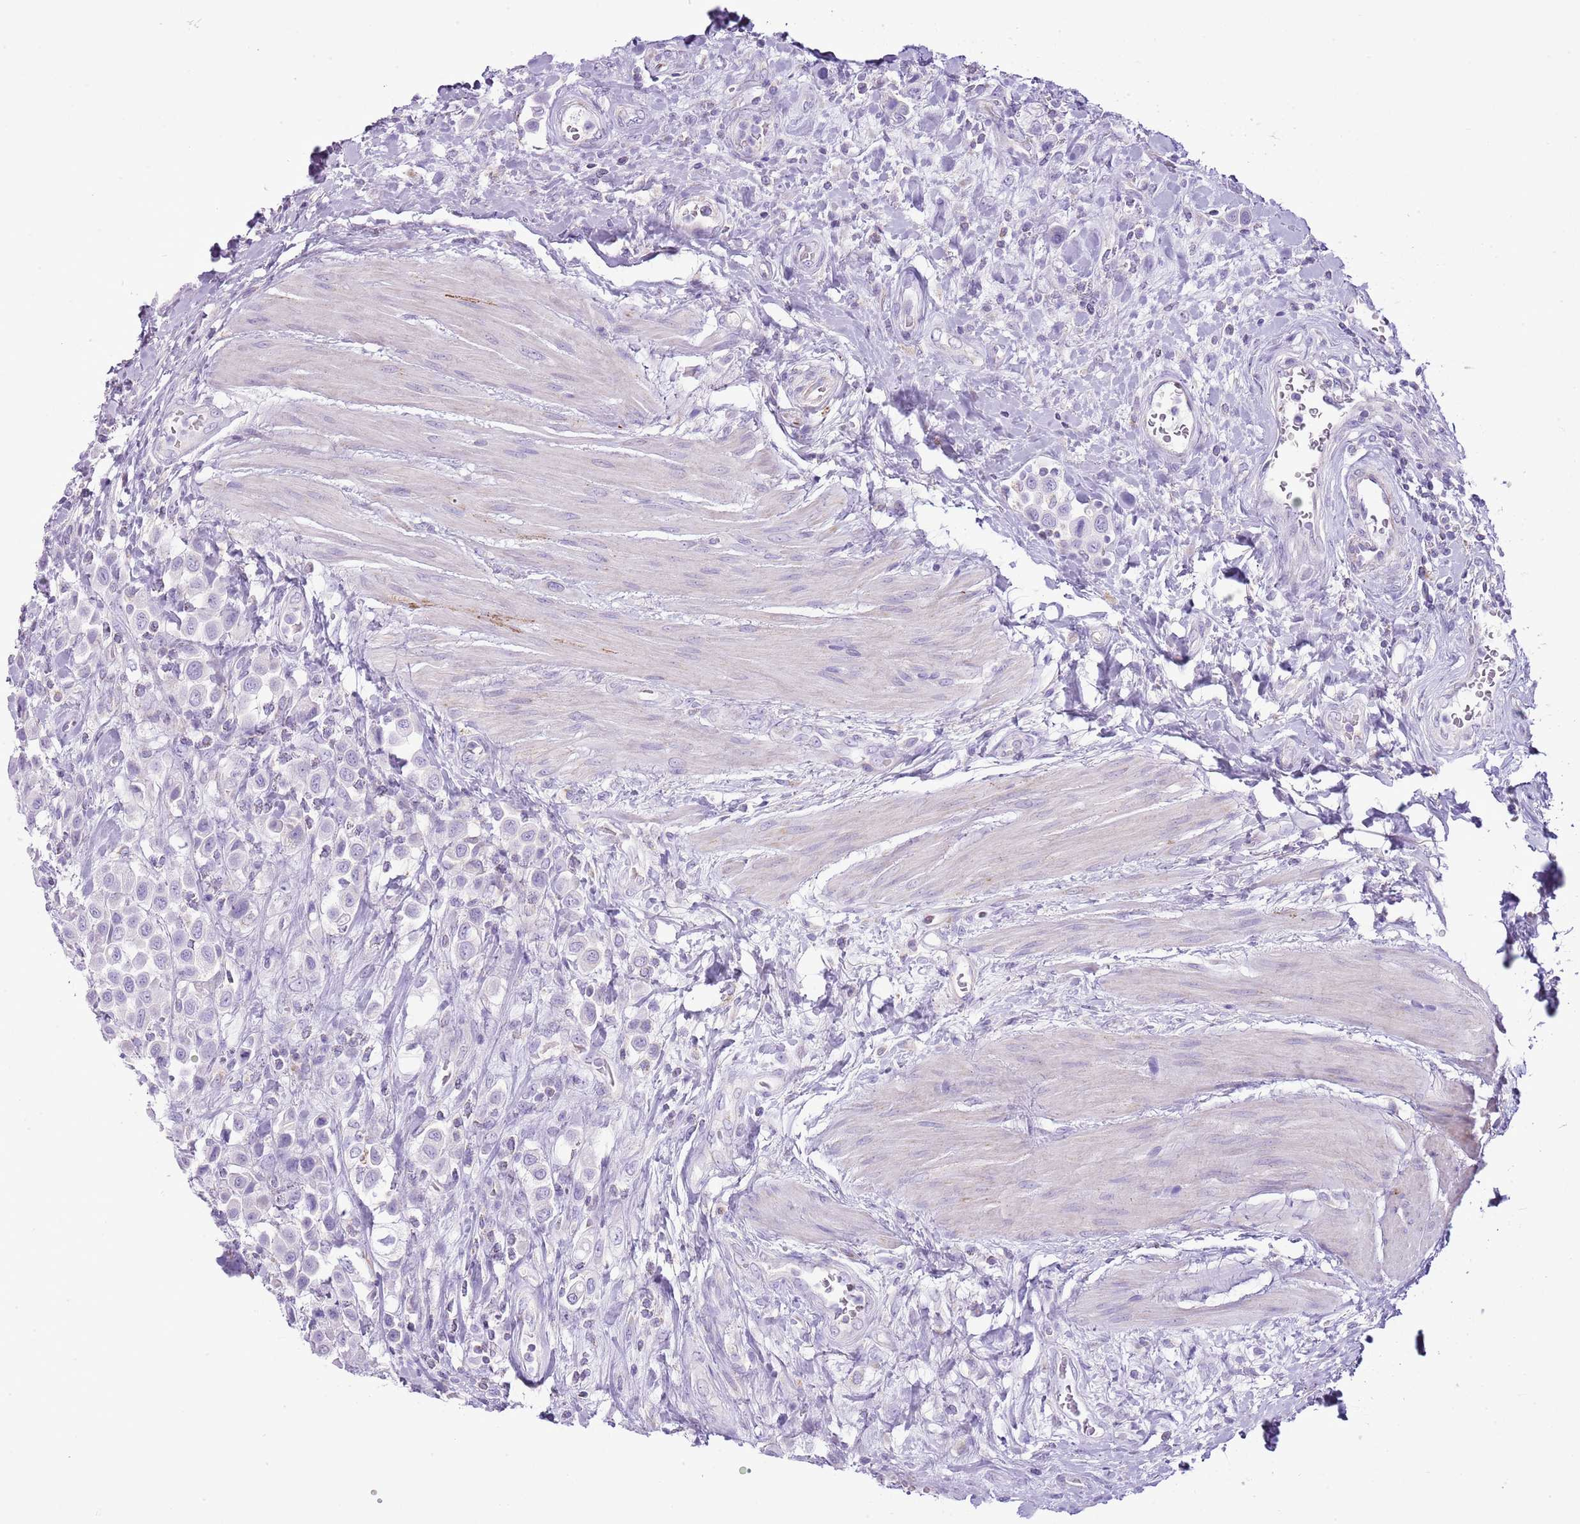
{"staining": {"intensity": "negative", "quantity": "none", "location": "none"}, "tissue": "urothelial cancer", "cell_type": "Tumor cells", "image_type": "cancer", "snomed": [{"axis": "morphology", "description": "Urothelial carcinoma, High grade"}, {"axis": "topography", "description": "Urinary bladder"}], "caption": "The image shows no staining of tumor cells in high-grade urothelial carcinoma. (DAB immunohistochemistry, high magnification).", "gene": "SLC23A1", "patient": {"sex": "male", "age": 50}}